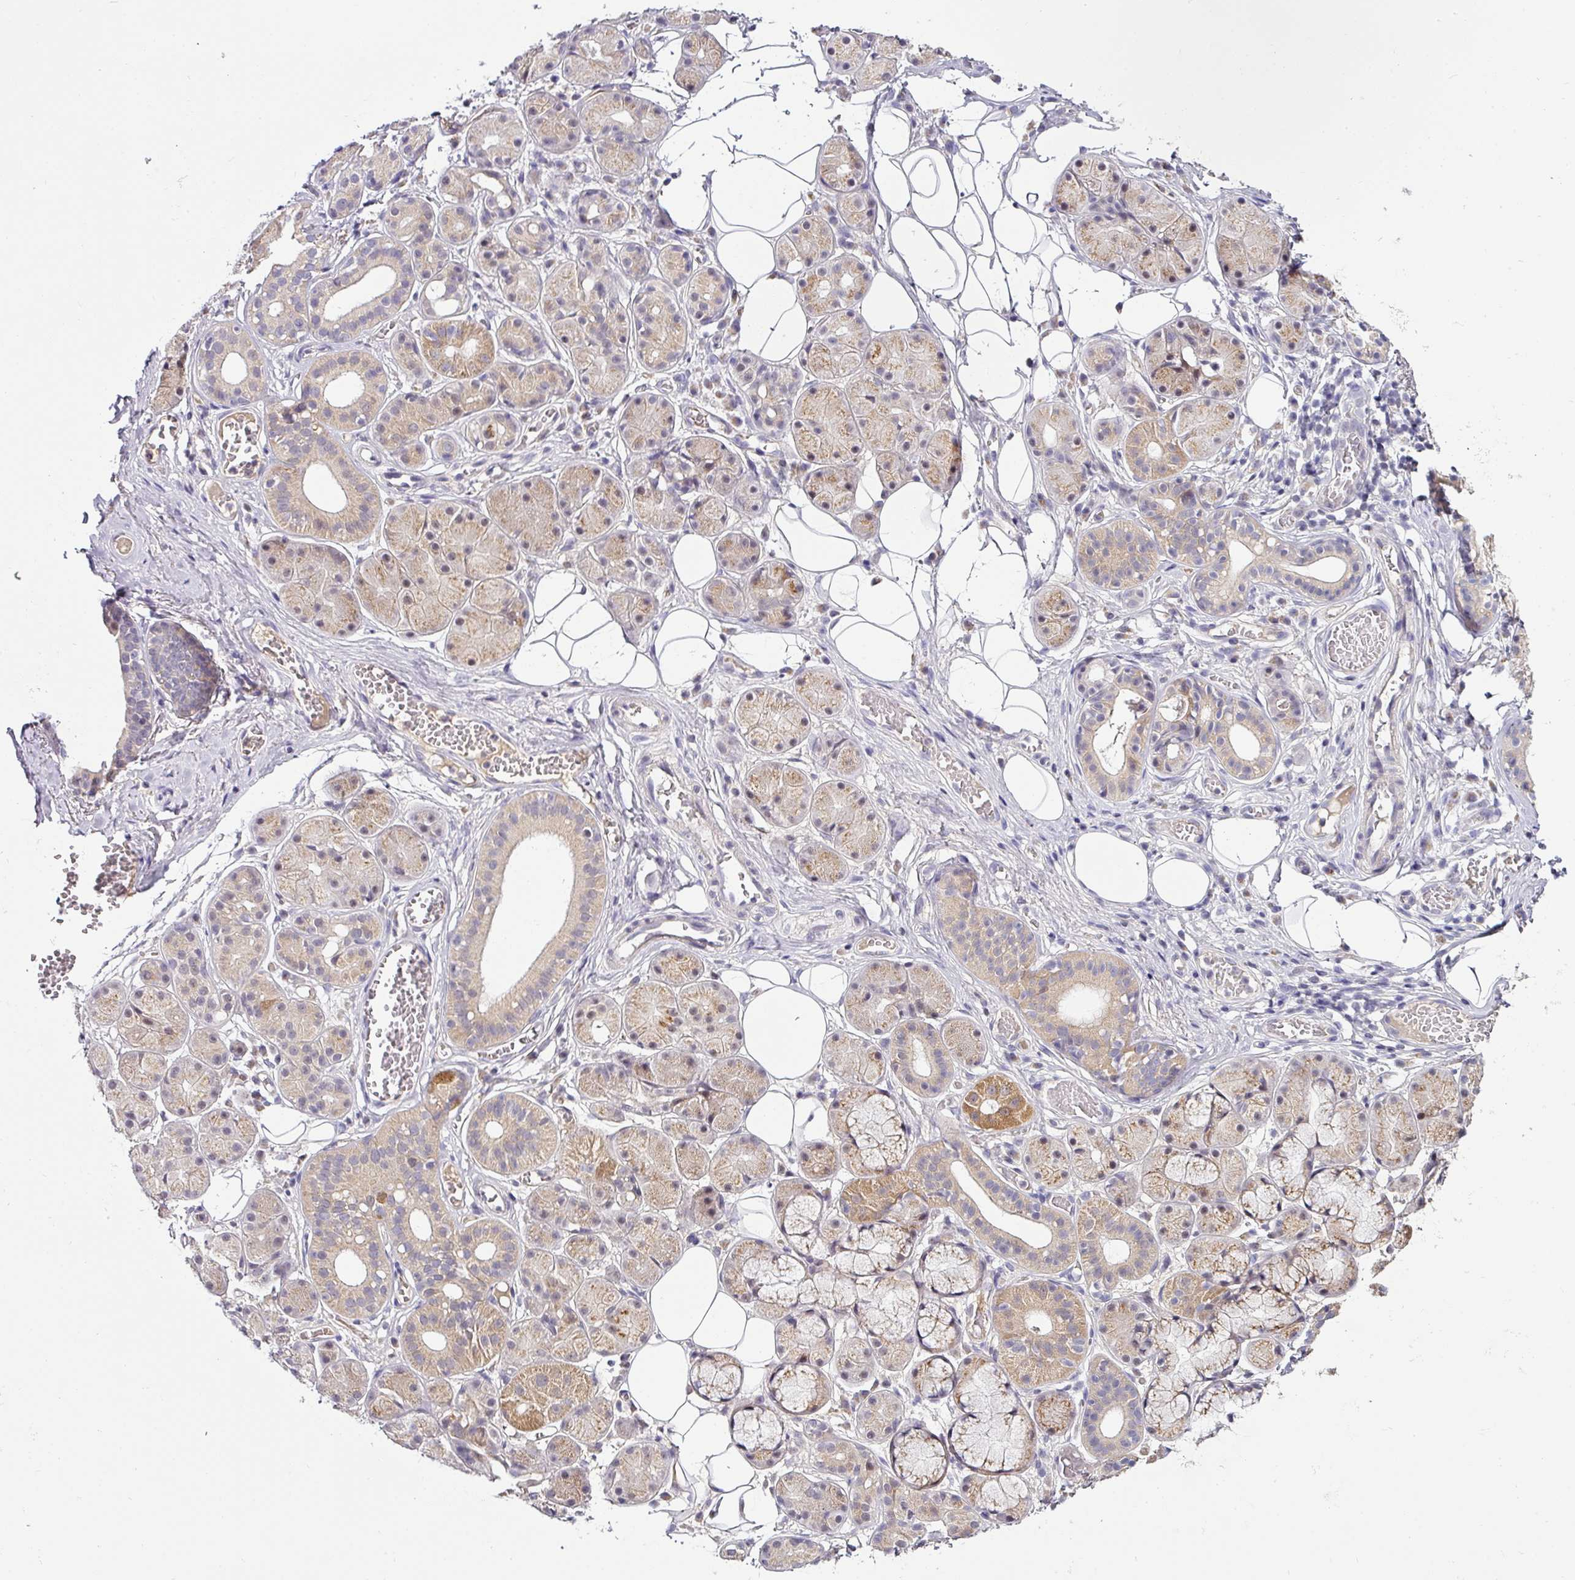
{"staining": {"intensity": "moderate", "quantity": "<25%", "location": "cytoplasmic/membranous"}, "tissue": "salivary gland", "cell_type": "Glandular cells", "image_type": "normal", "snomed": [{"axis": "morphology", "description": "Squamous cell carcinoma, NOS"}, {"axis": "topography", "description": "Skin"}, {"axis": "topography", "description": "Head-Neck"}], "caption": "Immunohistochemistry micrograph of unremarkable salivary gland: human salivary gland stained using IHC displays low levels of moderate protein expression localized specifically in the cytoplasmic/membranous of glandular cells, appearing as a cytoplasmic/membranous brown color.", "gene": "NAPSA", "patient": {"sex": "male", "age": 80}}